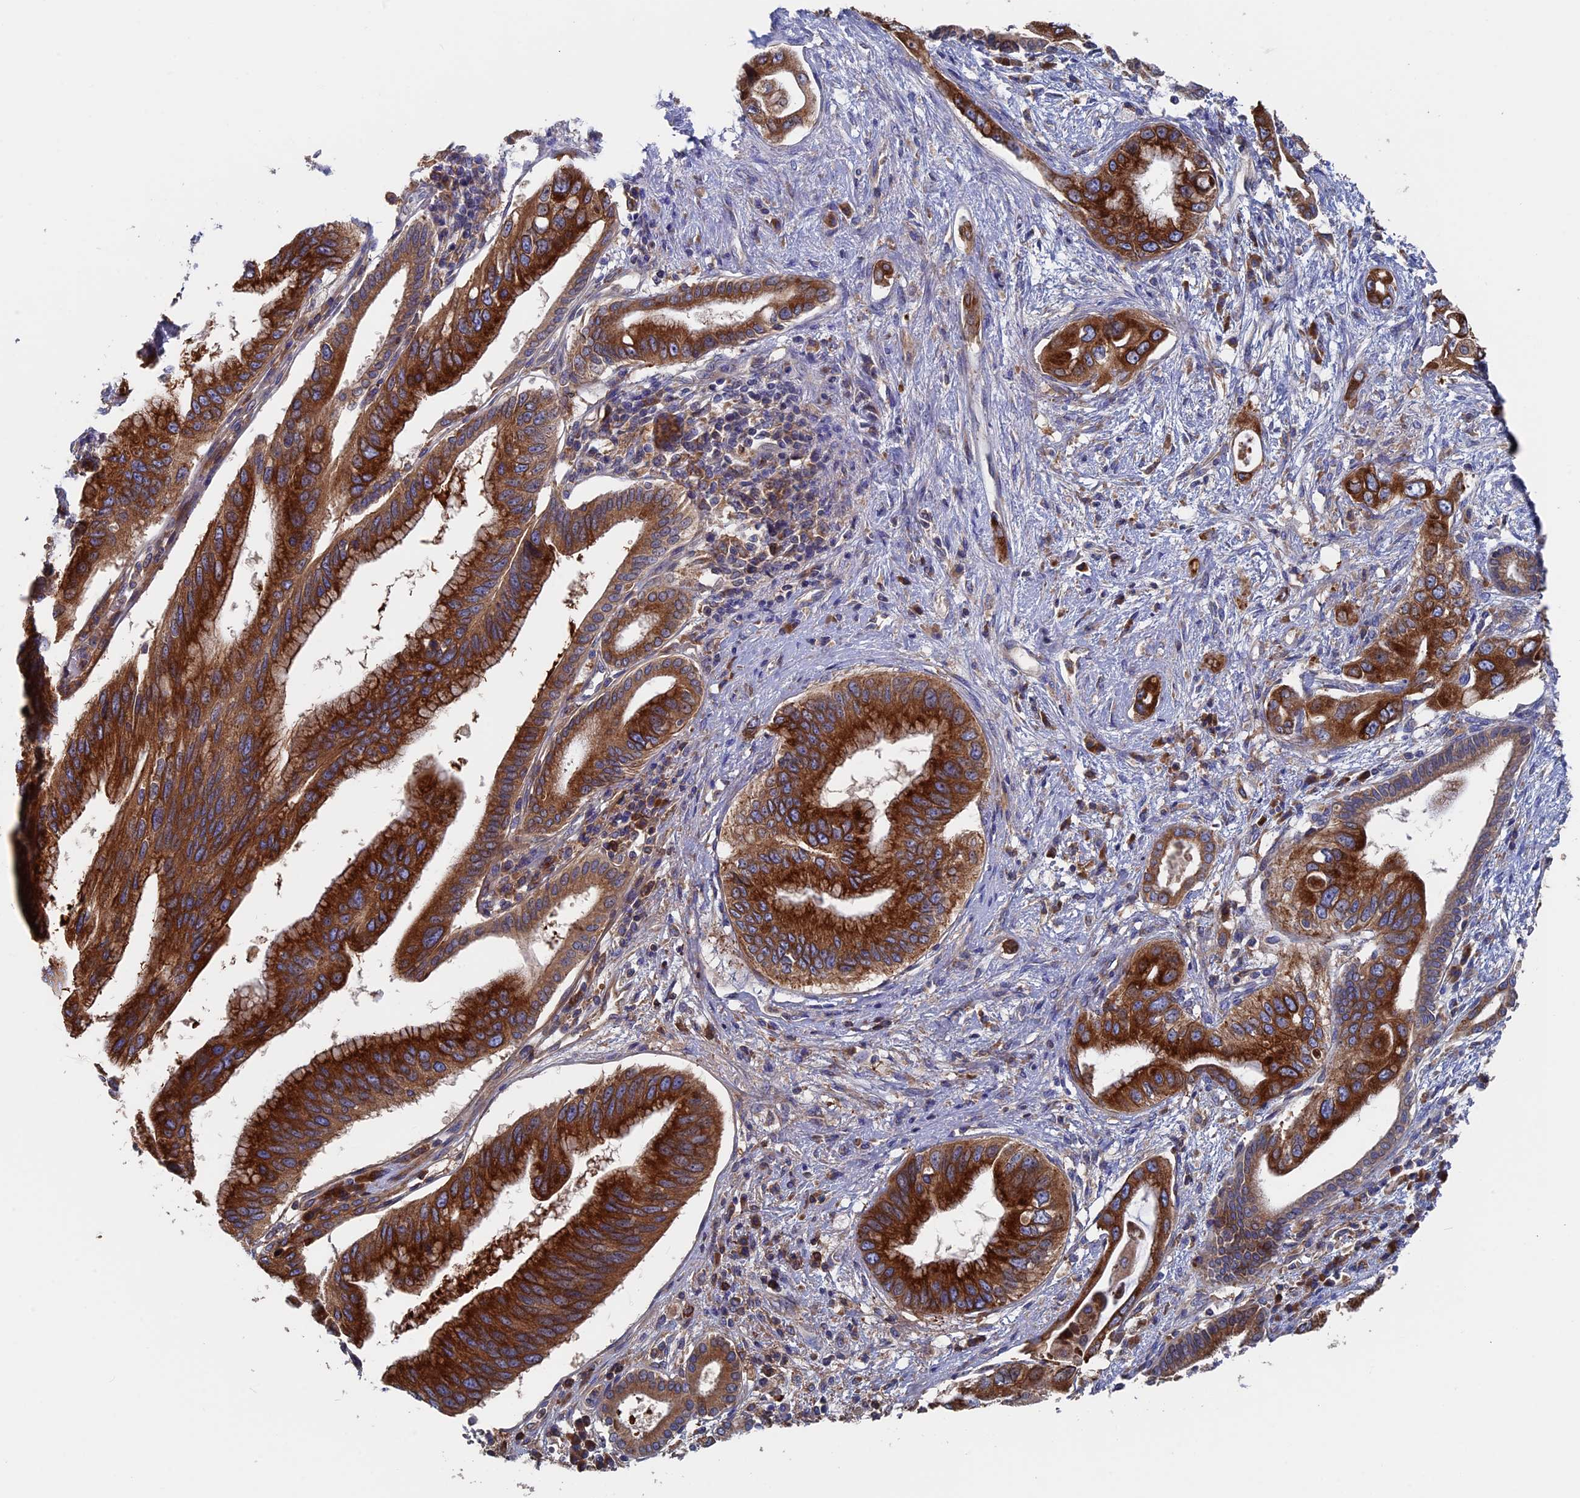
{"staining": {"intensity": "strong", "quantity": ">75%", "location": "cytoplasmic/membranous"}, "tissue": "pancreatic cancer", "cell_type": "Tumor cells", "image_type": "cancer", "snomed": [{"axis": "morphology", "description": "Inflammation, NOS"}, {"axis": "morphology", "description": "Adenocarcinoma, NOS"}, {"axis": "topography", "description": "Pancreas"}], "caption": "The image shows a brown stain indicating the presence of a protein in the cytoplasmic/membranous of tumor cells in pancreatic cancer.", "gene": "DNAJC3", "patient": {"sex": "female", "age": 56}}